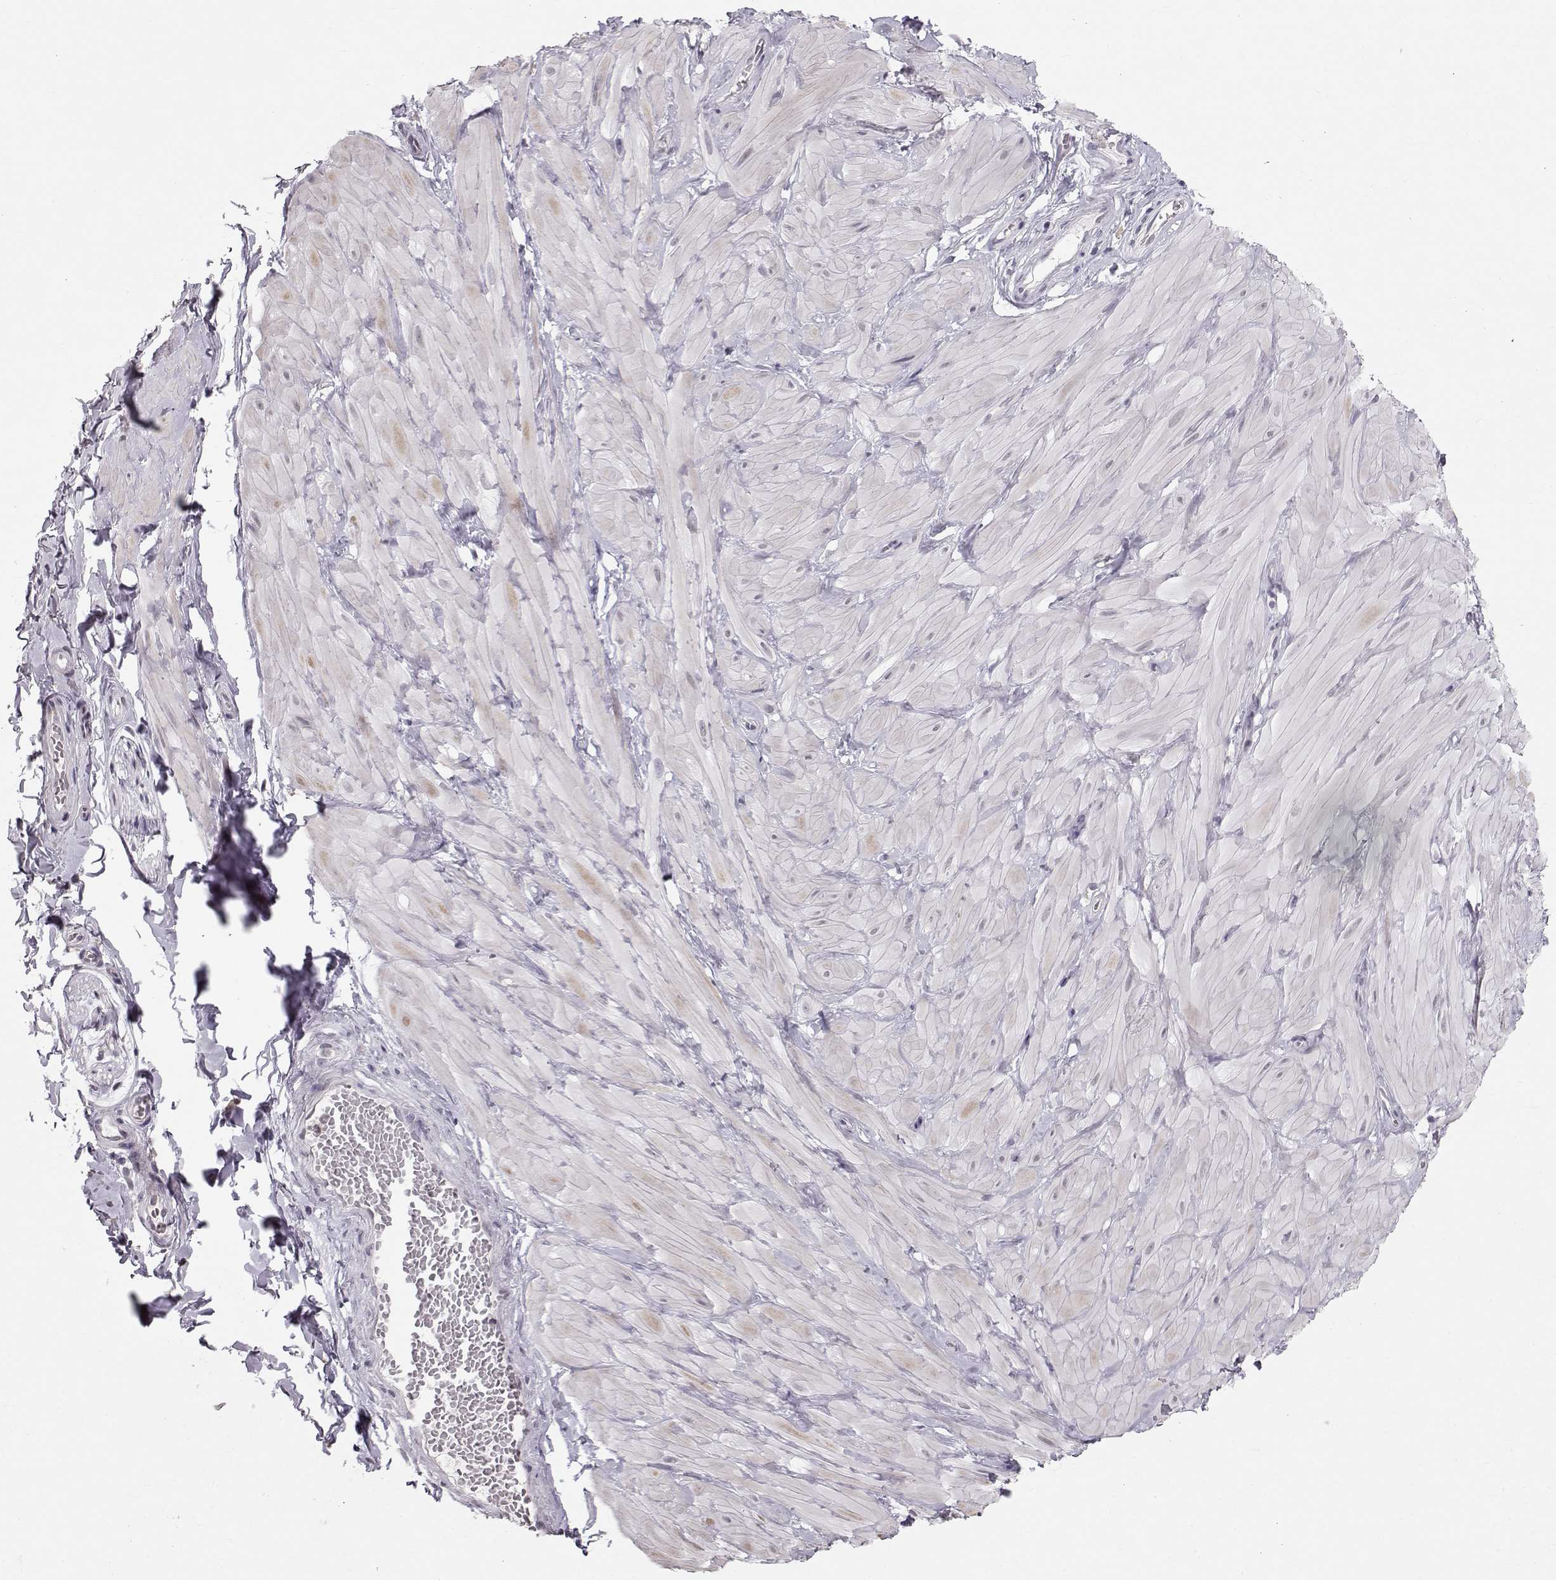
{"staining": {"intensity": "negative", "quantity": "none", "location": "none"}, "tissue": "adipose tissue", "cell_type": "Adipocytes", "image_type": "normal", "snomed": [{"axis": "morphology", "description": "Normal tissue, NOS"}, {"axis": "topography", "description": "Smooth muscle"}, {"axis": "topography", "description": "Peripheral nerve tissue"}], "caption": "IHC photomicrograph of benign human adipose tissue stained for a protein (brown), which reveals no expression in adipocytes.", "gene": "POU1F1", "patient": {"sex": "male", "age": 22}}